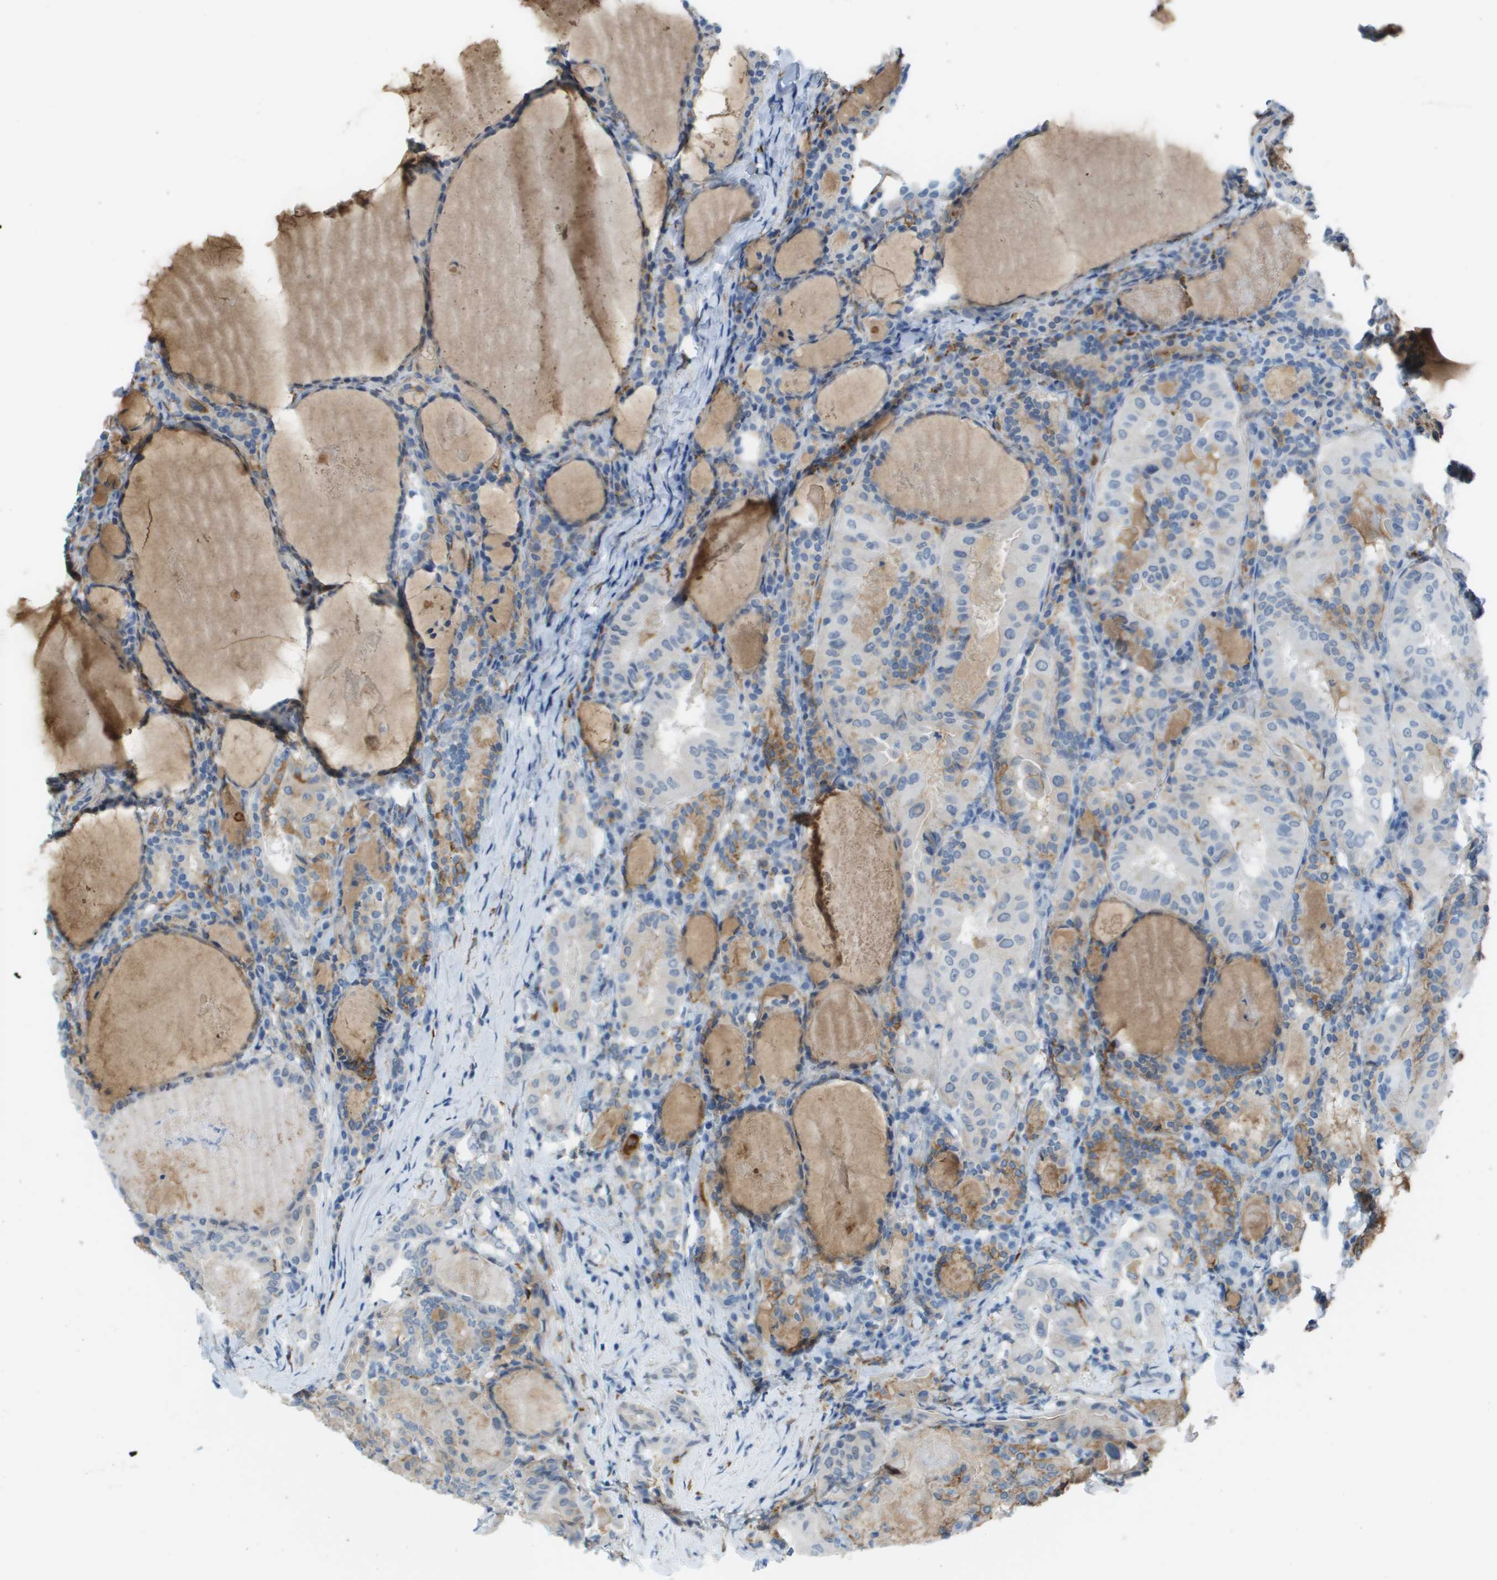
{"staining": {"intensity": "negative", "quantity": "none", "location": "none"}, "tissue": "thyroid cancer", "cell_type": "Tumor cells", "image_type": "cancer", "snomed": [{"axis": "morphology", "description": "Papillary adenocarcinoma, NOS"}, {"axis": "topography", "description": "Thyroid gland"}], "caption": "Immunohistochemistry (IHC) photomicrograph of neoplastic tissue: human papillary adenocarcinoma (thyroid) stained with DAB shows no significant protein staining in tumor cells.", "gene": "ZBTB43", "patient": {"sex": "female", "age": 42}}